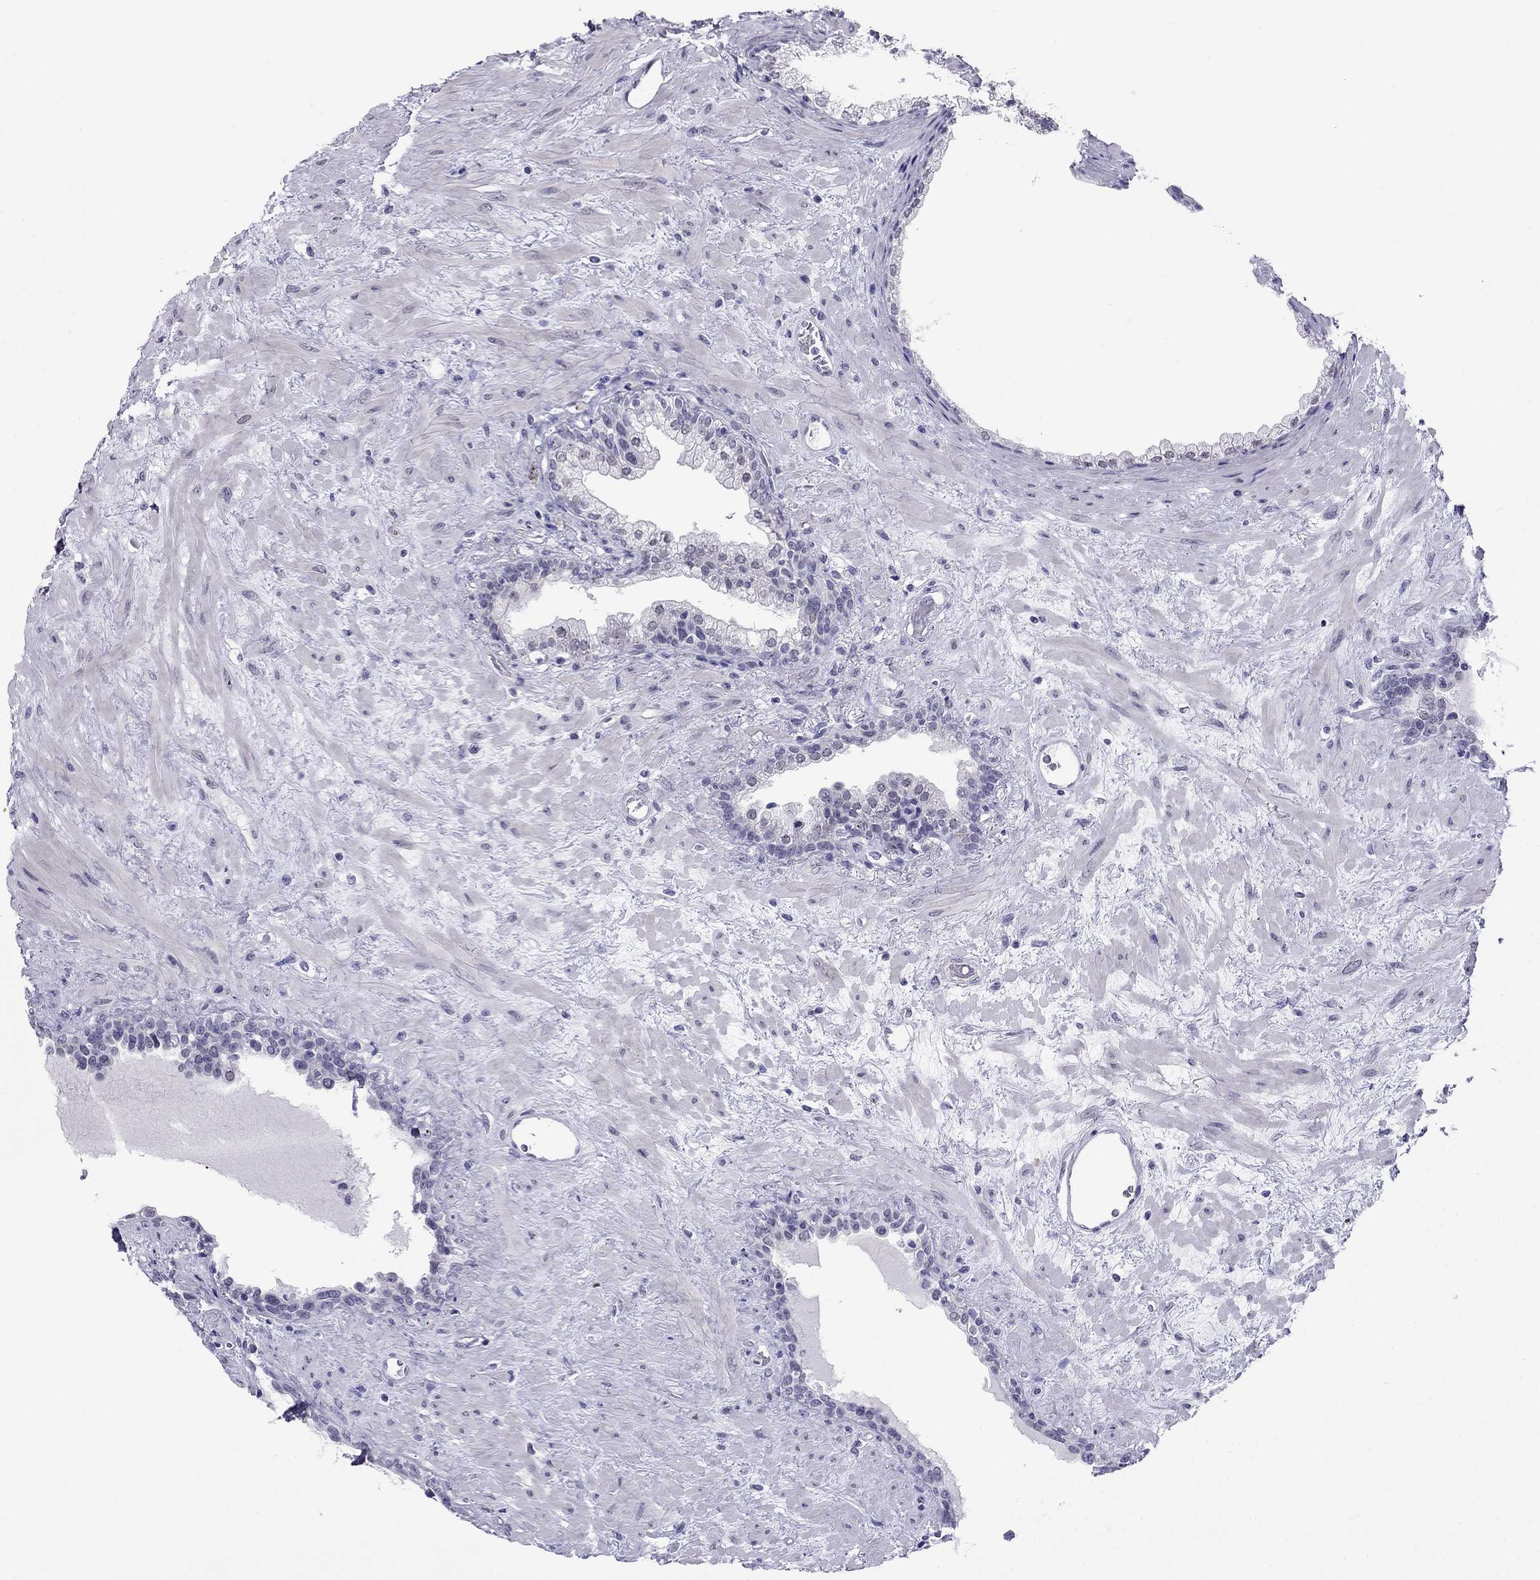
{"staining": {"intensity": "negative", "quantity": "none", "location": "none"}, "tissue": "prostate", "cell_type": "Glandular cells", "image_type": "normal", "snomed": [{"axis": "morphology", "description": "Normal tissue, NOS"}, {"axis": "topography", "description": "Prostate"}], "caption": "Normal prostate was stained to show a protein in brown. There is no significant positivity in glandular cells.", "gene": "CROCC2", "patient": {"sex": "male", "age": 63}}